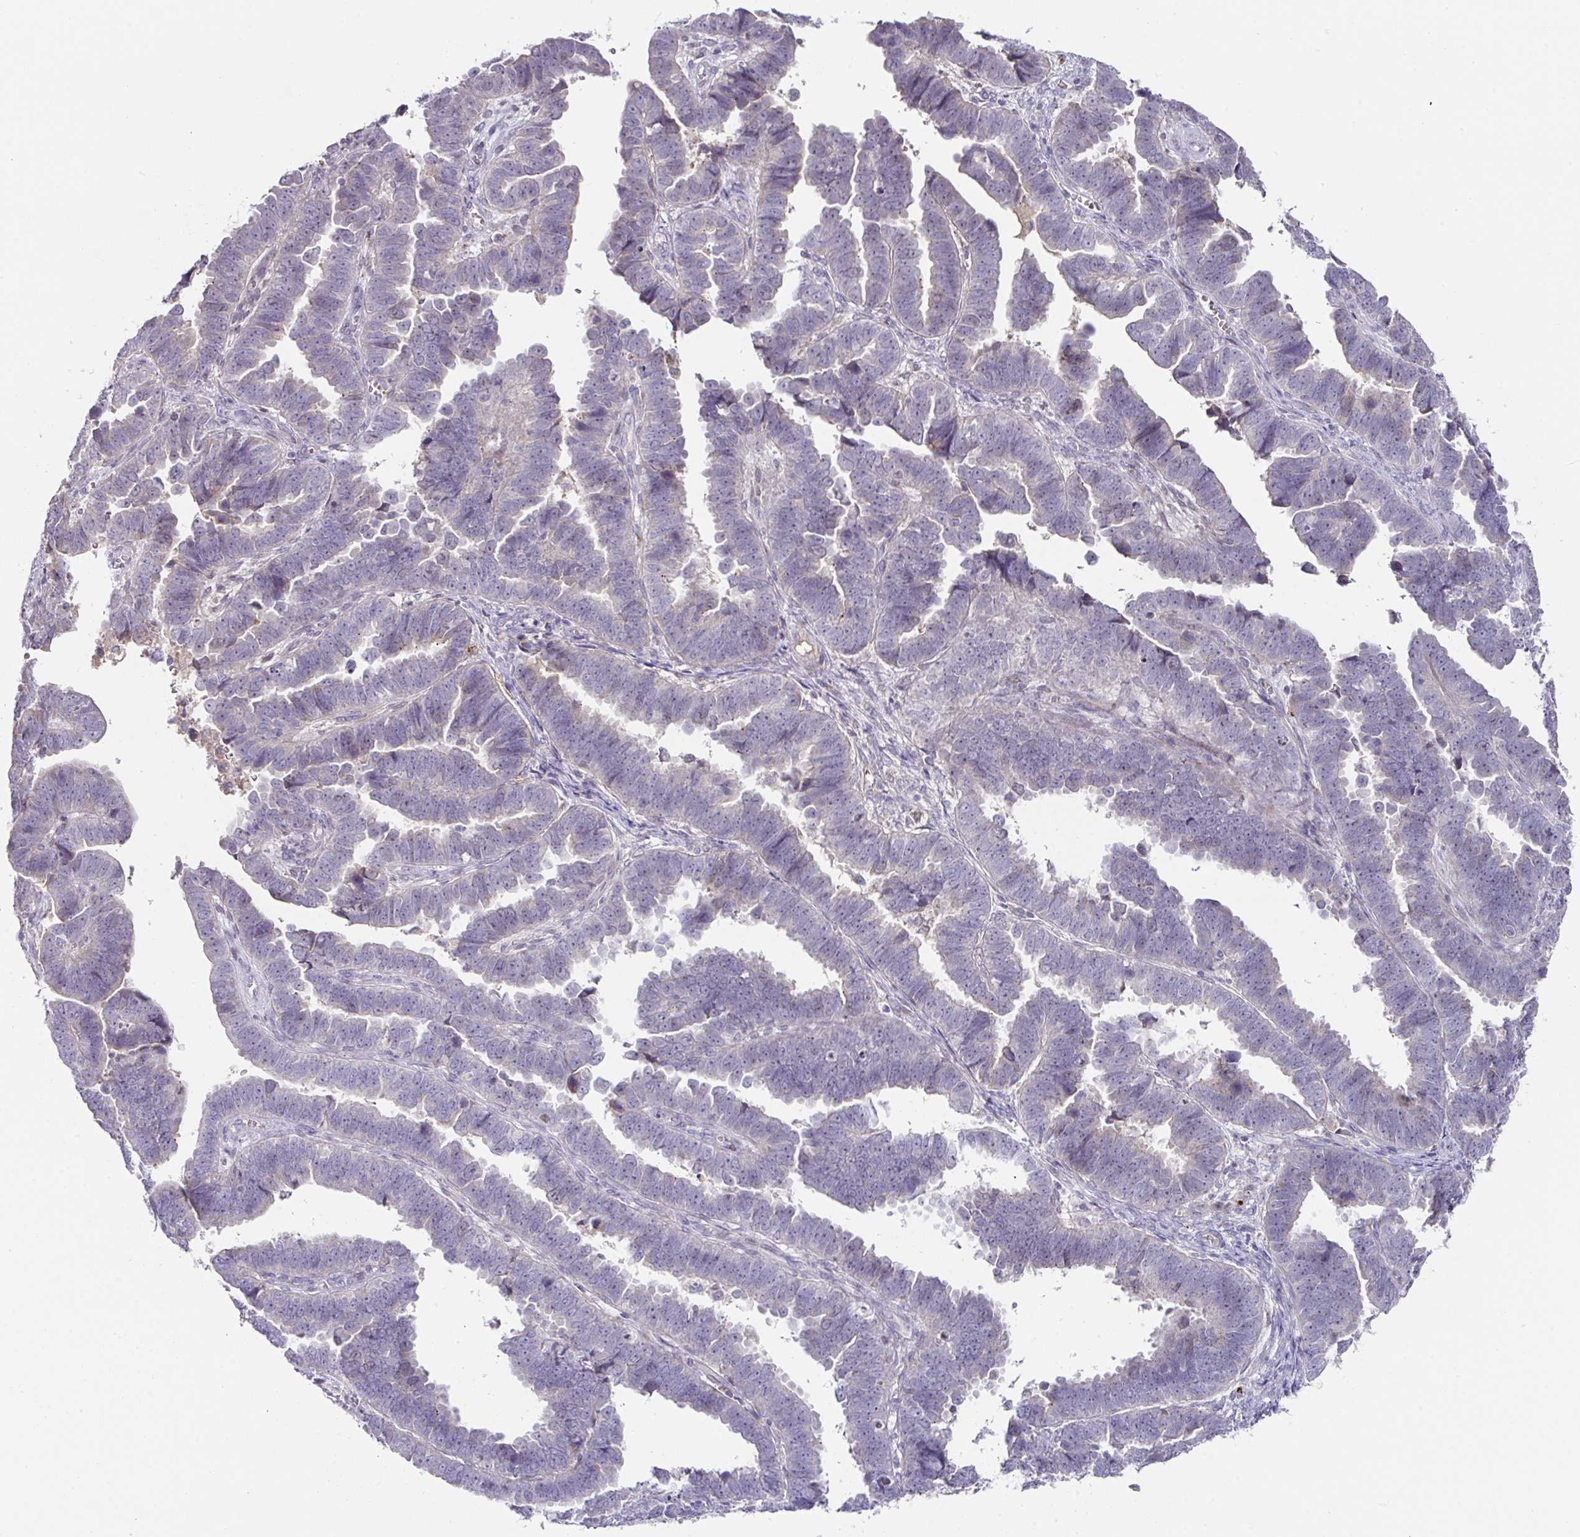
{"staining": {"intensity": "weak", "quantity": "<25%", "location": "cytoplasmic/membranous"}, "tissue": "endometrial cancer", "cell_type": "Tumor cells", "image_type": "cancer", "snomed": [{"axis": "morphology", "description": "Adenocarcinoma, NOS"}, {"axis": "topography", "description": "Endometrium"}], "caption": "An immunohistochemistry histopathology image of adenocarcinoma (endometrial) is shown. There is no staining in tumor cells of adenocarcinoma (endometrial).", "gene": "TARM1", "patient": {"sex": "female", "age": 75}}